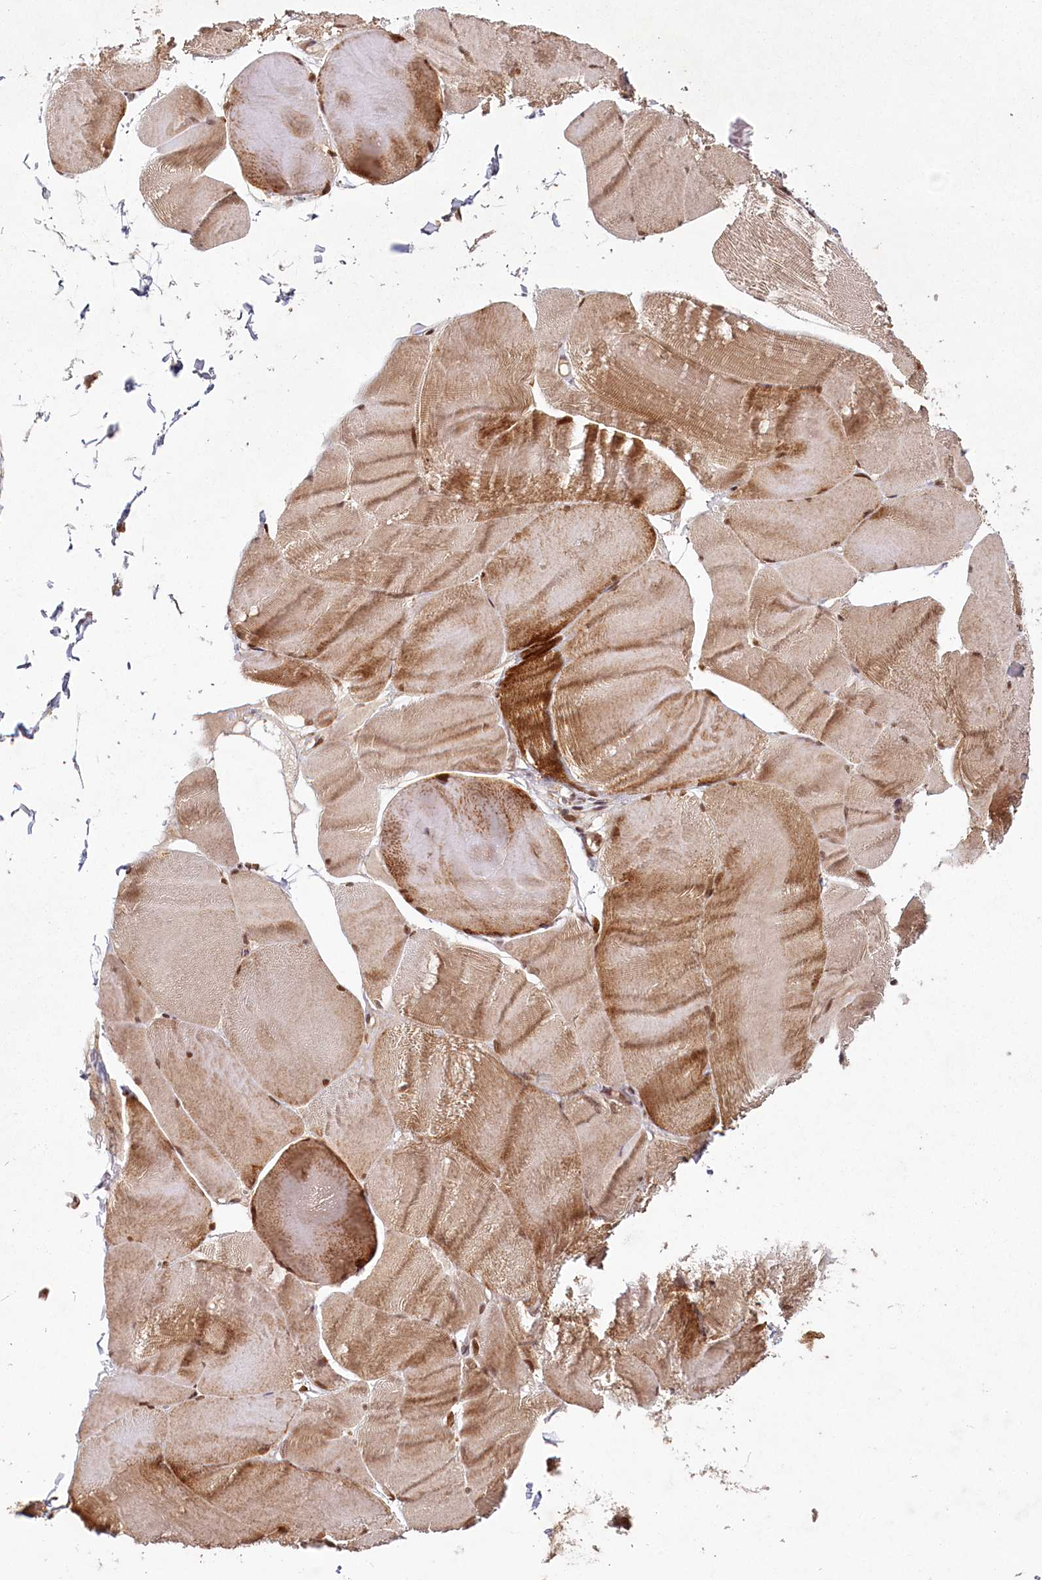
{"staining": {"intensity": "moderate", "quantity": ">75%", "location": "cytoplasmic/membranous,nuclear"}, "tissue": "skeletal muscle", "cell_type": "Myocytes", "image_type": "normal", "snomed": [{"axis": "morphology", "description": "Normal tissue, NOS"}, {"axis": "morphology", "description": "Basal cell carcinoma"}, {"axis": "topography", "description": "Skeletal muscle"}], "caption": "Immunohistochemistry (IHC) (DAB (3,3'-diaminobenzidine)) staining of unremarkable human skeletal muscle demonstrates moderate cytoplasmic/membranous,nuclear protein staining in approximately >75% of myocytes.", "gene": "MICU1", "patient": {"sex": "female", "age": 64}}